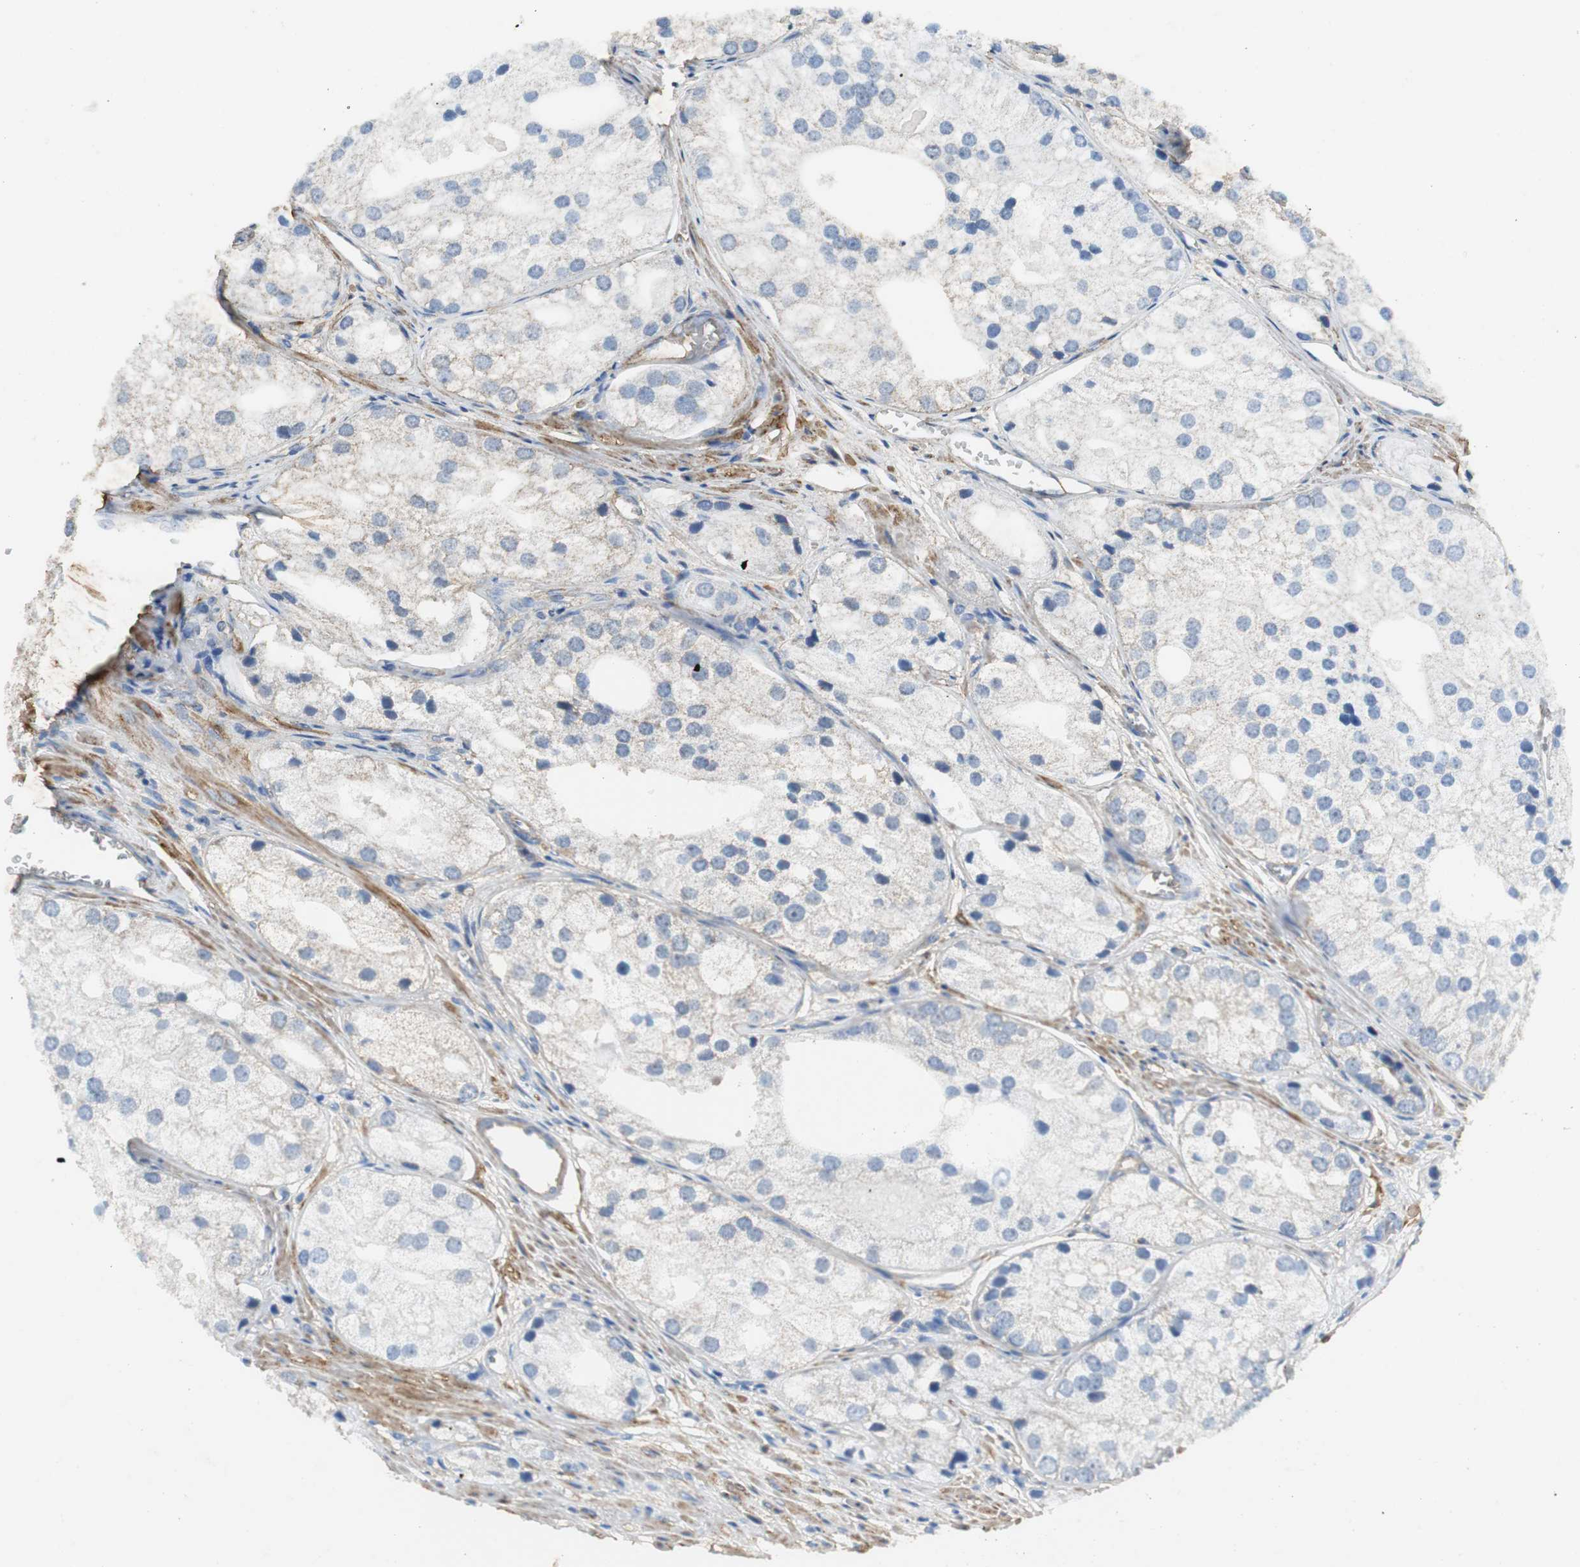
{"staining": {"intensity": "negative", "quantity": "none", "location": "none"}, "tissue": "prostate cancer", "cell_type": "Tumor cells", "image_type": "cancer", "snomed": [{"axis": "morphology", "description": "Adenocarcinoma, Low grade"}, {"axis": "topography", "description": "Prostate"}], "caption": "An image of human prostate cancer is negative for staining in tumor cells.", "gene": "NNT", "patient": {"sex": "male", "age": 69}}